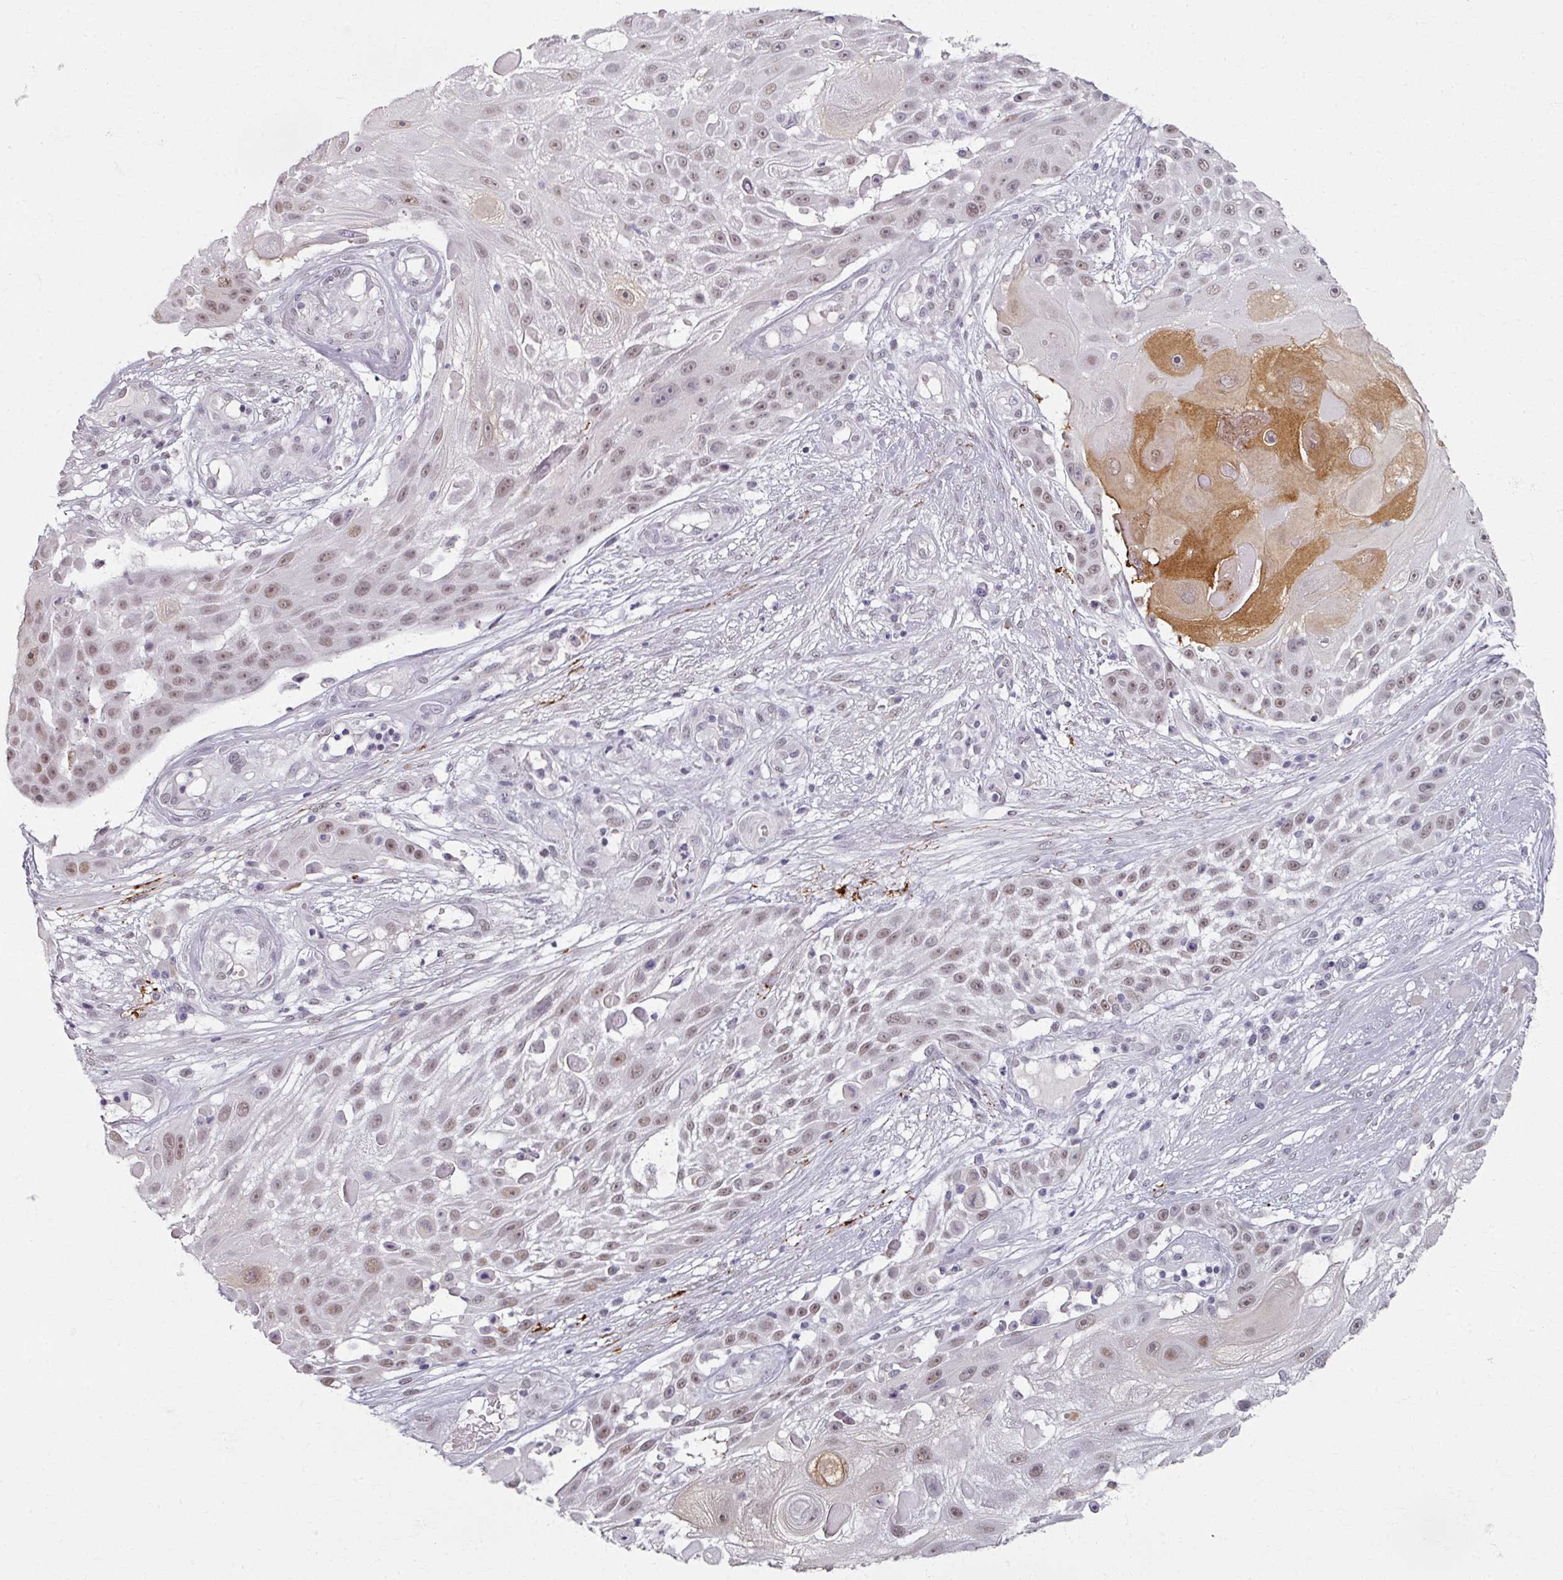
{"staining": {"intensity": "moderate", "quantity": ">75%", "location": "nuclear"}, "tissue": "skin cancer", "cell_type": "Tumor cells", "image_type": "cancer", "snomed": [{"axis": "morphology", "description": "Squamous cell carcinoma, NOS"}, {"axis": "topography", "description": "Skin"}], "caption": "Approximately >75% of tumor cells in squamous cell carcinoma (skin) show moderate nuclear protein expression as visualized by brown immunohistochemical staining.", "gene": "RIPOR3", "patient": {"sex": "female", "age": 86}}